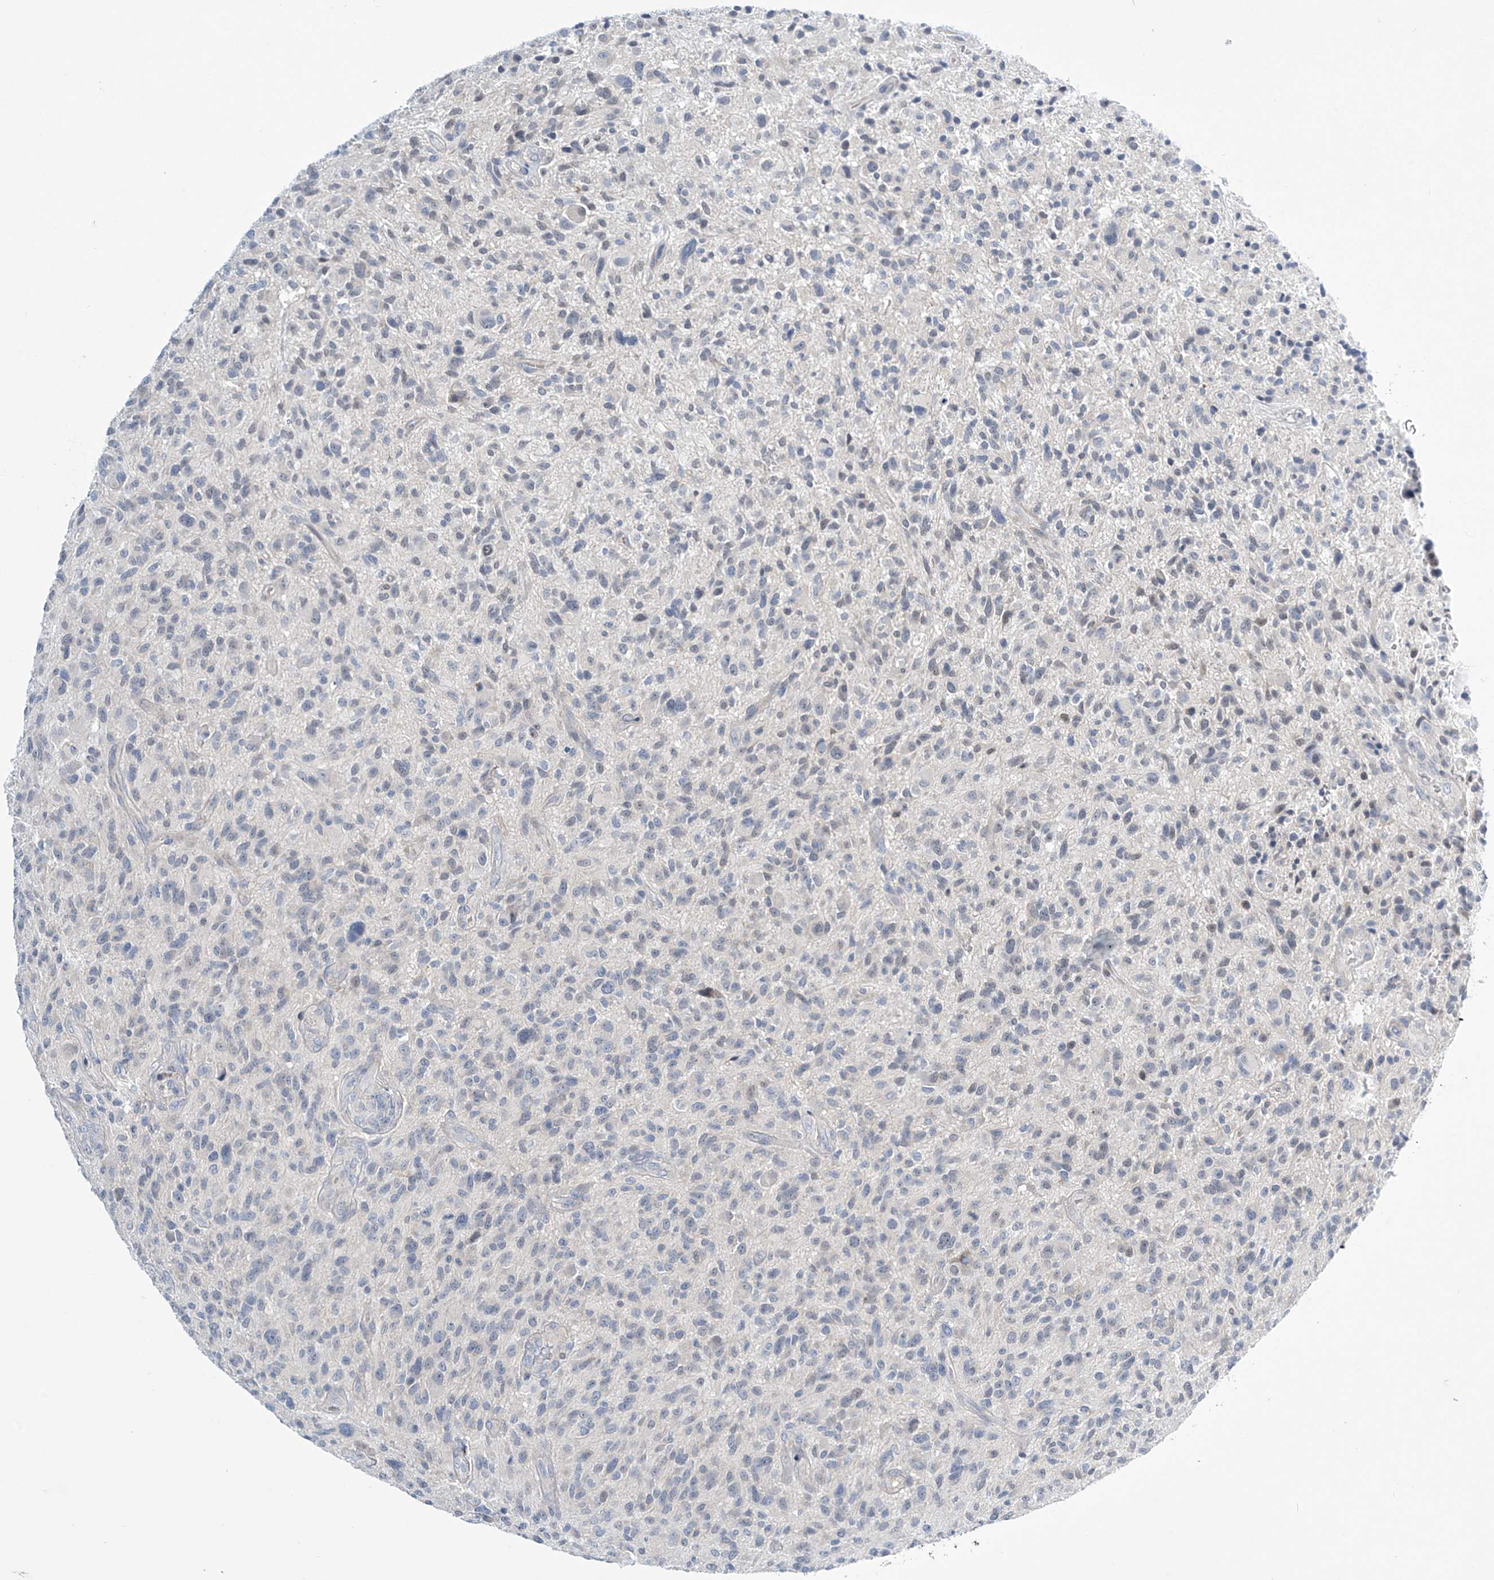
{"staining": {"intensity": "weak", "quantity": "<25%", "location": "nuclear"}, "tissue": "glioma", "cell_type": "Tumor cells", "image_type": "cancer", "snomed": [{"axis": "morphology", "description": "Glioma, malignant, High grade"}, {"axis": "topography", "description": "Brain"}], "caption": "A photomicrograph of malignant high-grade glioma stained for a protein displays no brown staining in tumor cells.", "gene": "TRIM60", "patient": {"sex": "male", "age": 47}}